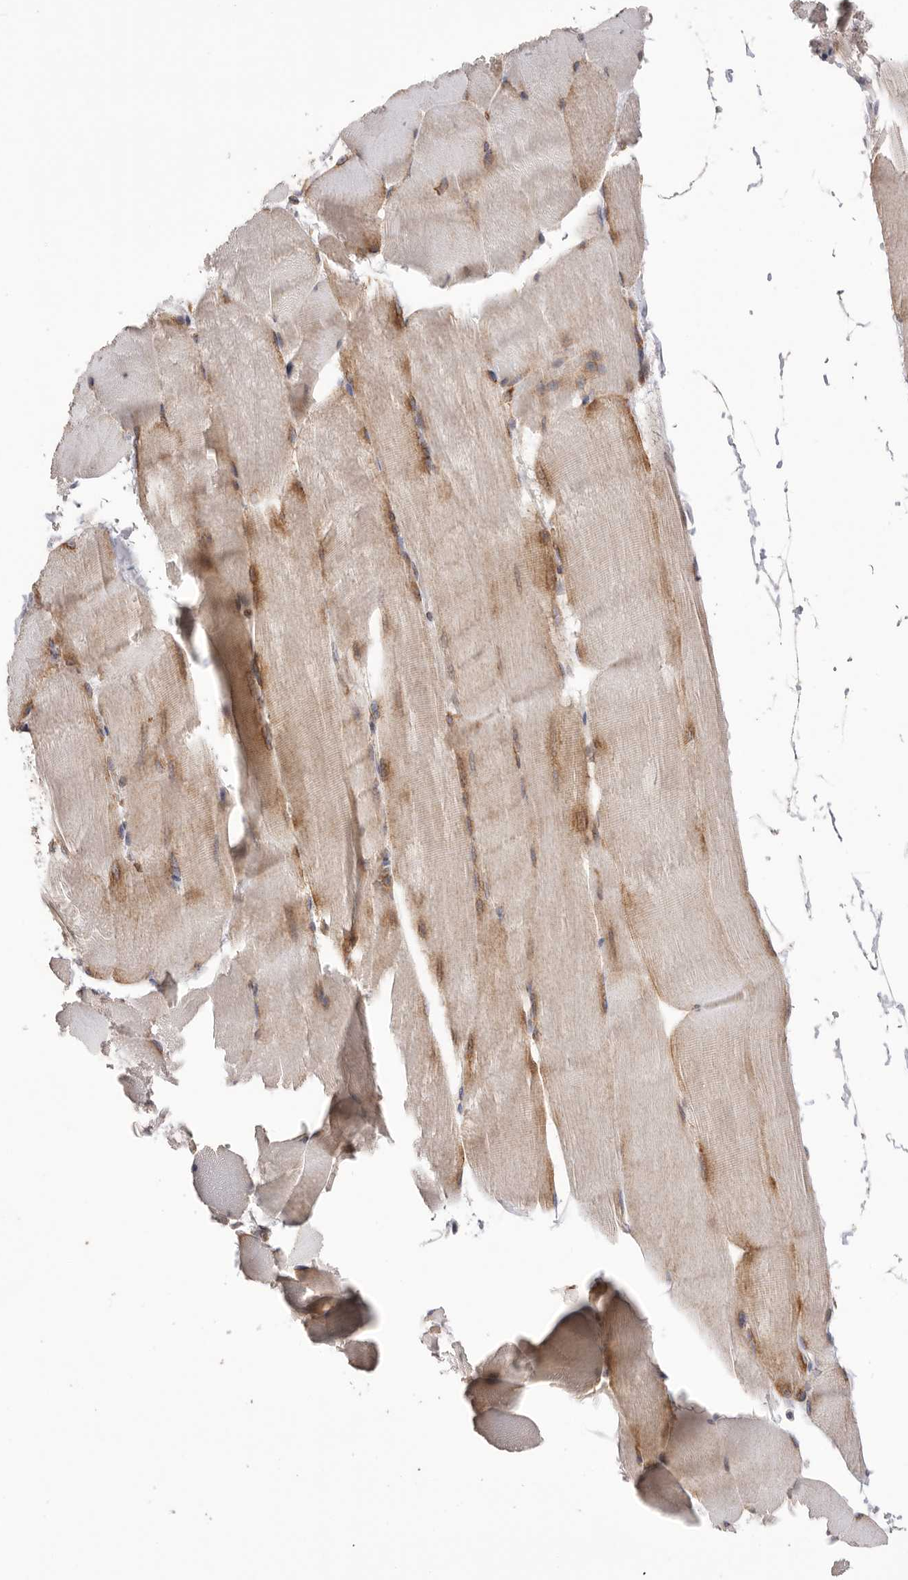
{"staining": {"intensity": "moderate", "quantity": "25%-75%", "location": "cytoplasmic/membranous"}, "tissue": "skeletal muscle", "cell_type": "Myocytes", "image_type": "normal", "snomed": [{"axis": "morphology", "description": "Normal tissue, NOS"}, {"axis": "topography", "description": "Skeletal muscle"}], "caption": "Immunohistochemical staining of unremarkable human skeletal muscle exhibits moderate cytoplasmic/membranous protein positivity in approximately 25%-75% of myocytes. The staining is performed using DAB brown chromogen to label protein expression. The nuclei are counter-stained blue using hematoxylin.", "gene": "SERBP1", "patient": {"sex": "male", "age": 62}}